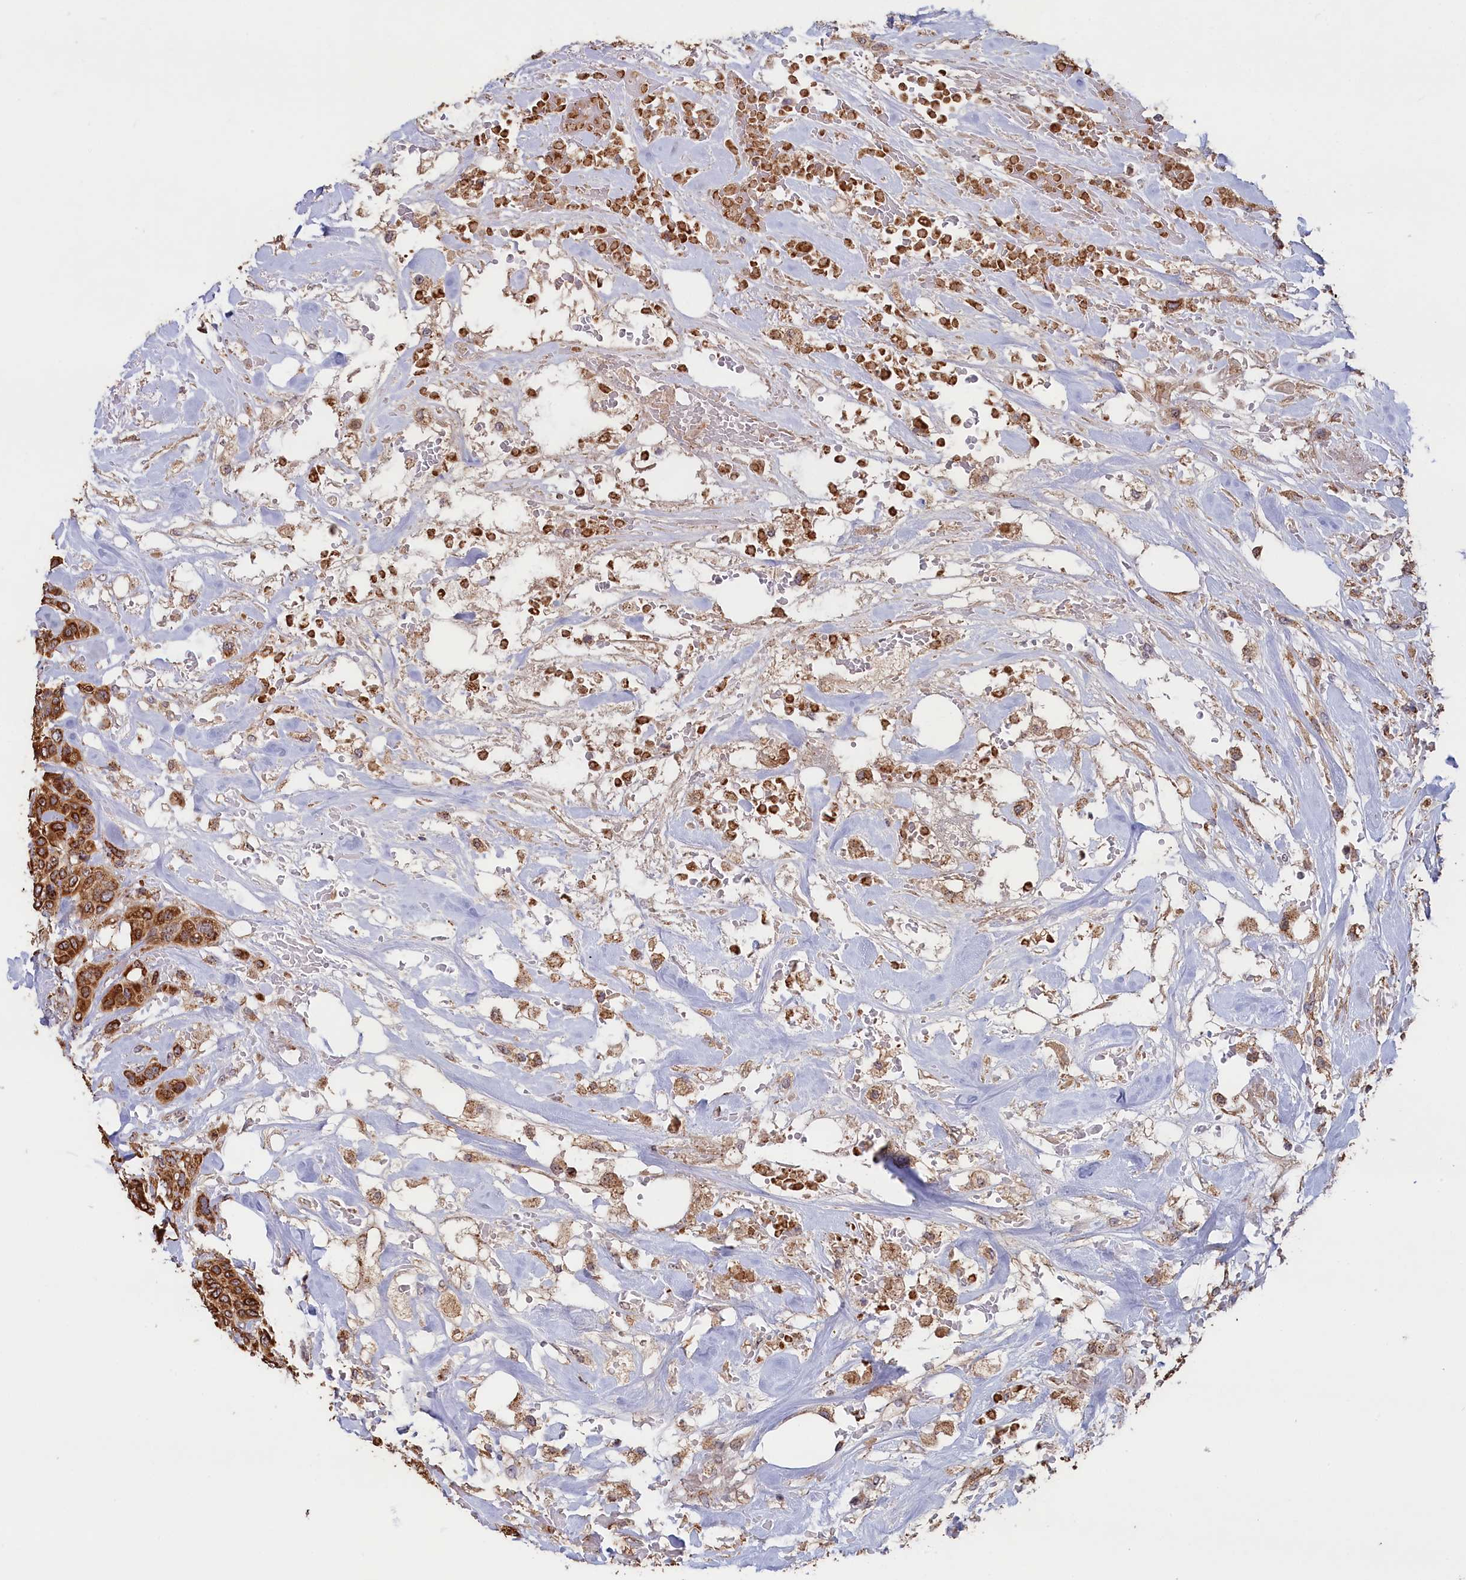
{"staining": {"intensity": "strong", "quantity": ">75%", "location": "cytoplasmic/membranous"}, "tissue": "breast cancer", "cell_type": "Tumor cells", "image_type": "cancer", "snomed": [{"axis": "morphology", "description": "Lobular carcinoma"}, {"axis": "topography", "description": "Breast"}], "caption": "This histopathology image exhibits immunohistochemistry staining of human lobular carcinoma (breast), with high strong cytoplasmic/membranous expression in approximately >75% of tumor cells.", "gene": "ZNF816", "patient": {"sex": "female", "age": 51}}